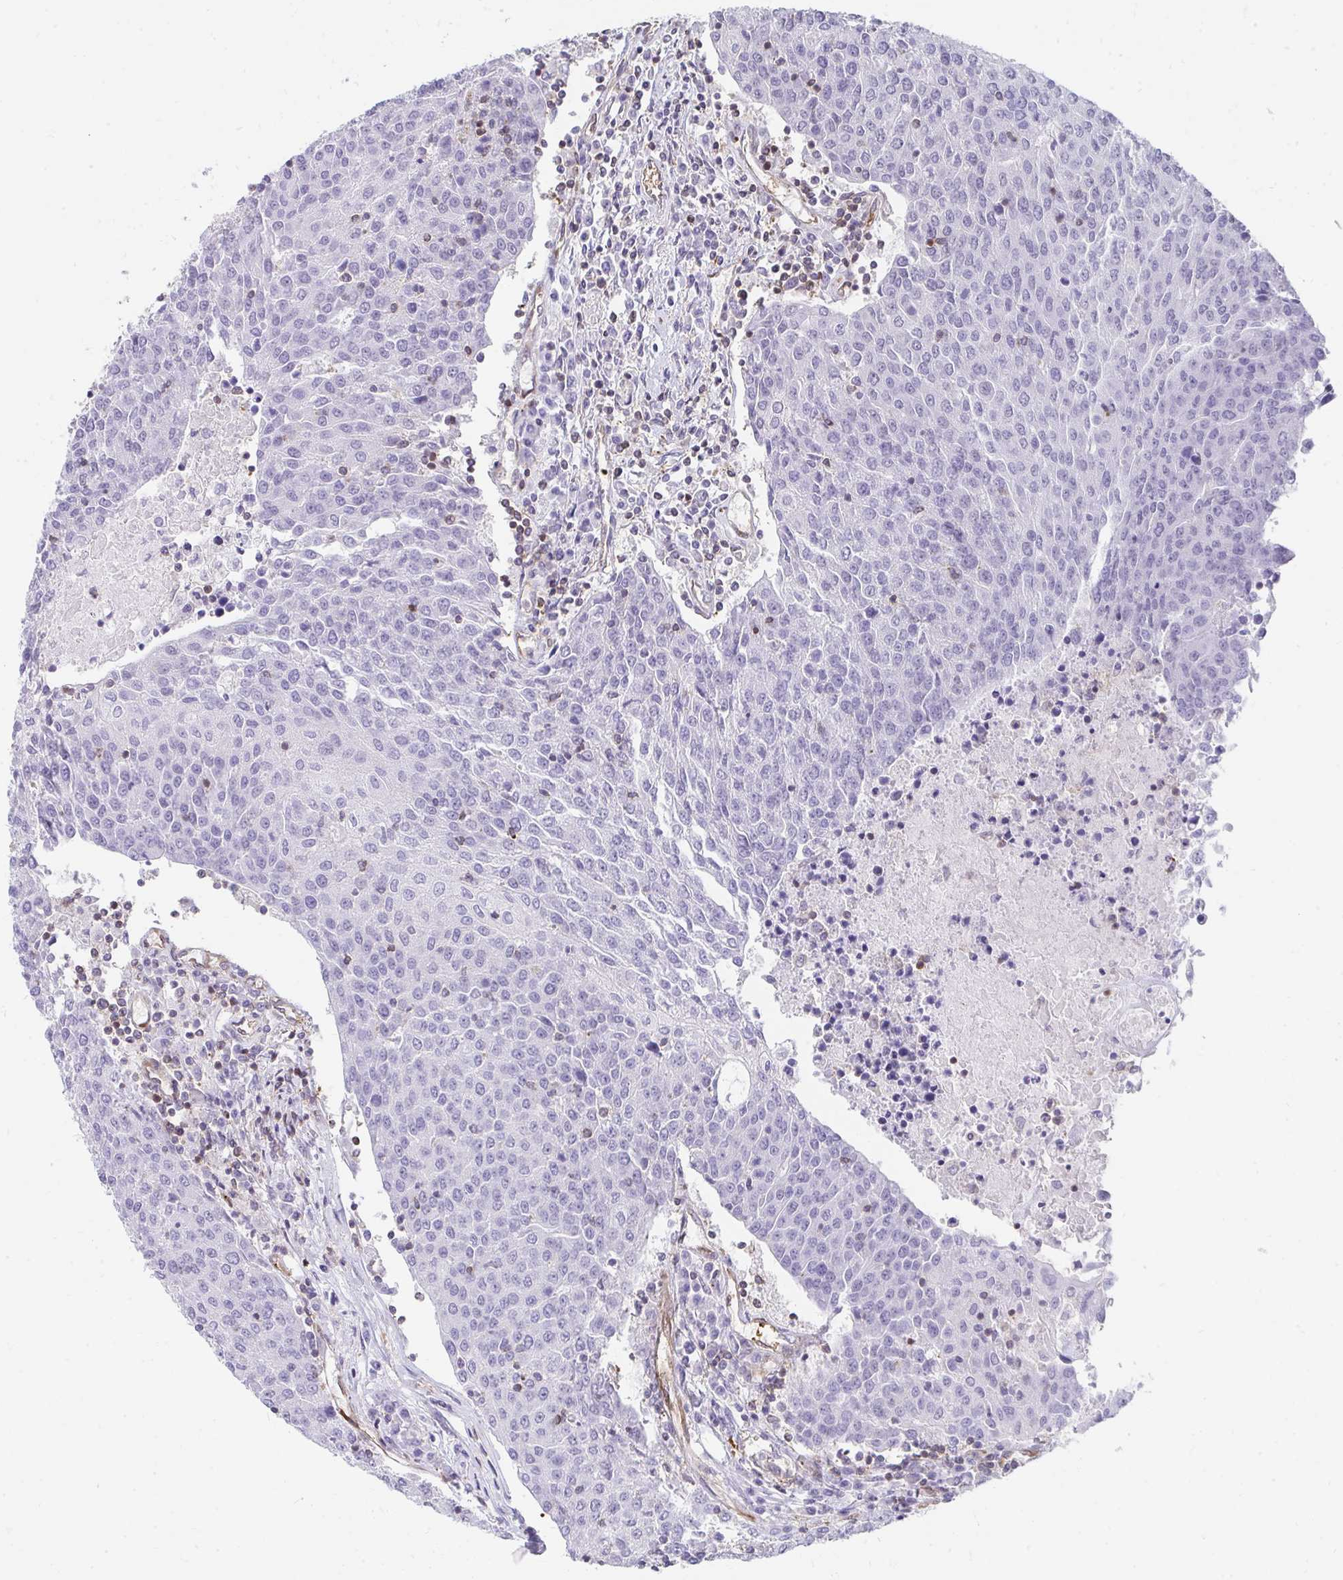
{"staining": {"intensity": "negative", "quantity": "none", "location": "none"}, "tissue": "urothelial cancer", "cell_type": "Tumor cells", "image_type": "cancer", "snomed": [{"axis": "morphology", "description": "Urothelial carcinoma, High grade"}, {"axis": "topography", "description": "Urinary bladder"}], "caption": "Tumor cells are negative for protein expression in human urothelial cancer.", "gene": "FOXN3", "patient": {"sex": "female", "age": 85}}